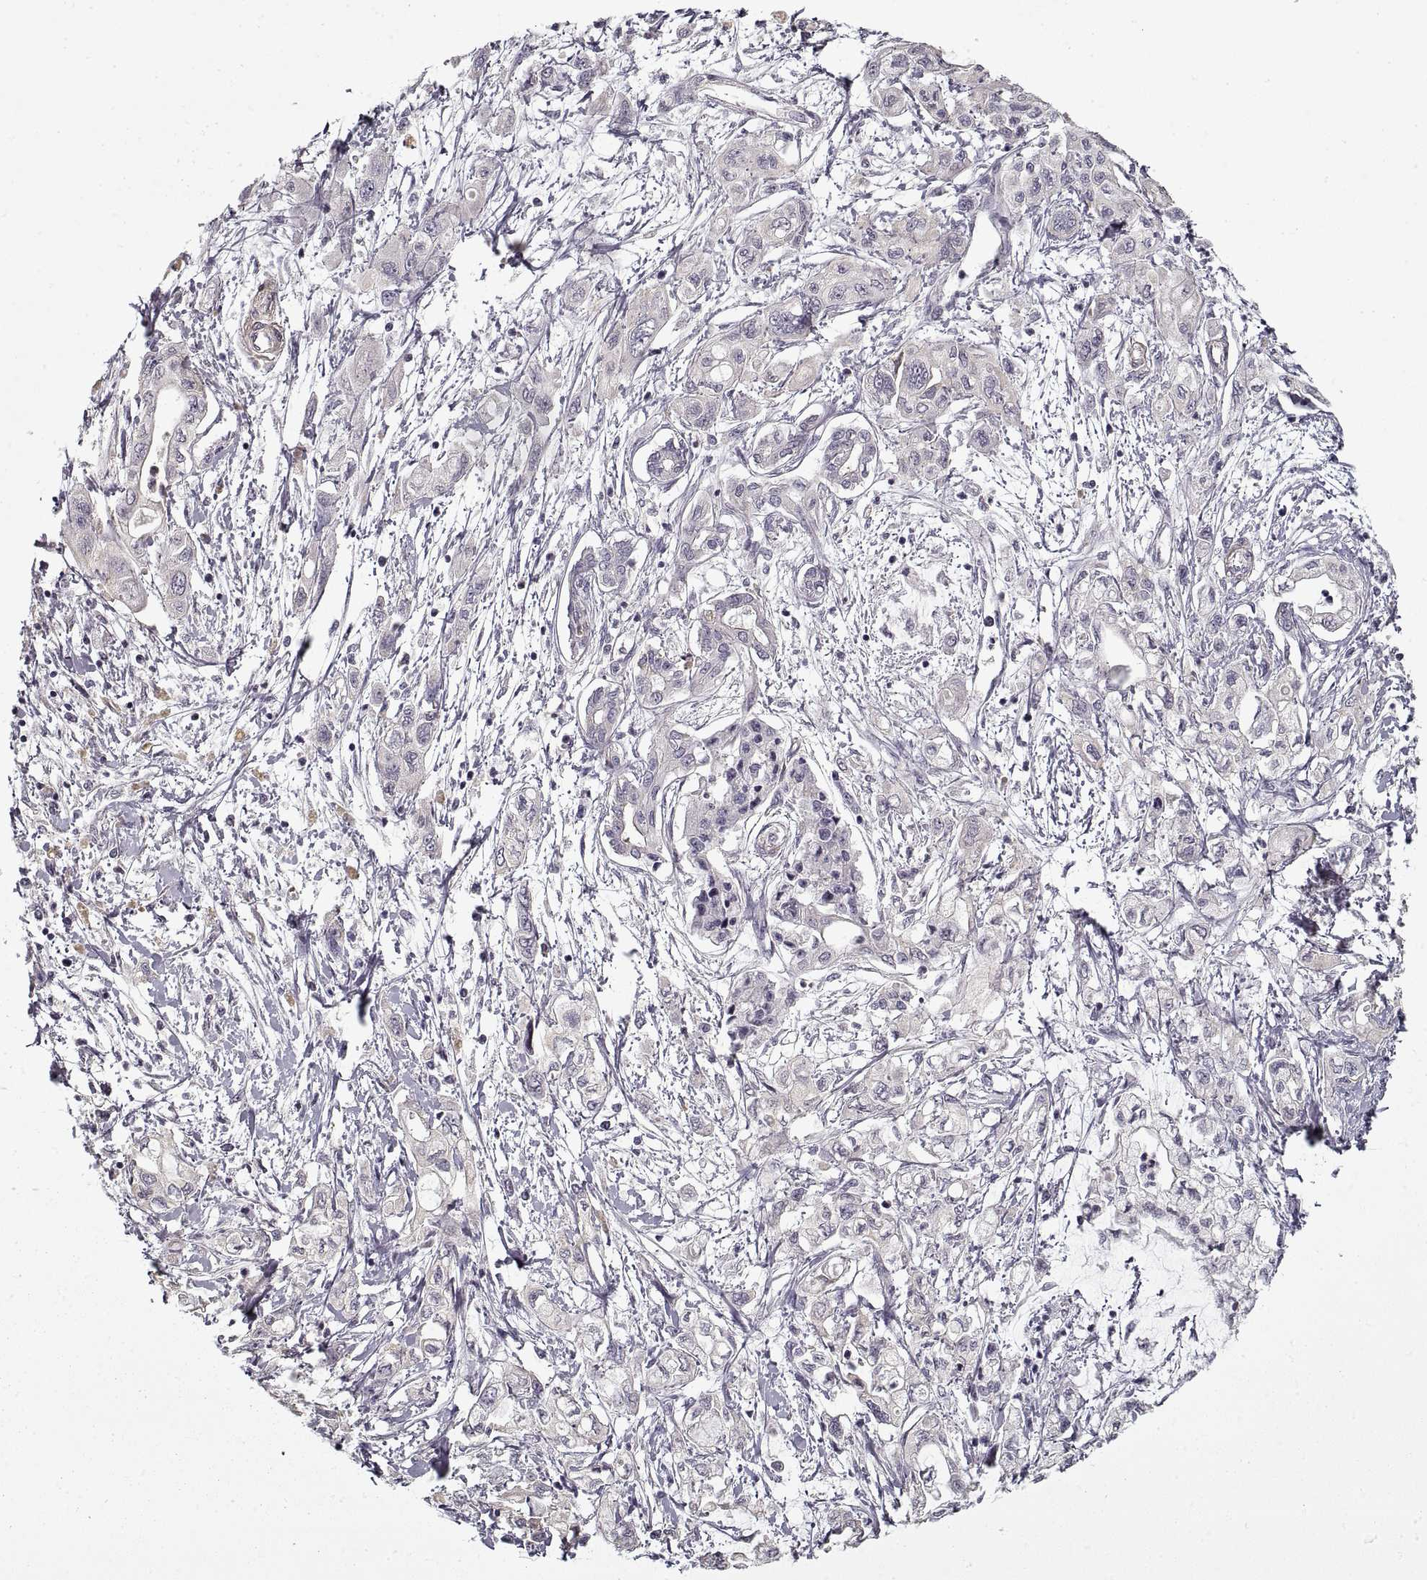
{"staining": {"intensity": "negative", "quantity": "none", "location": "none"}, "tissue": "pancreatic cancer", "cell_type": "Tumor cells", "image_type": "cancer", "snomed": [{"axis": "morphology", "description": "Adenocarcinoma, NOS"}, {"axis": "topography", "description": "Pancreas"}], "caption": "This image is of pancreatic adenocarcinoma stained with IHC to label a protein in brown with the nuclei are counter-stained blue. There is no positivity in tumor cells. (DAB (3,3'-diaminobenzidine) immunohistochemistry (IHC) with hematoxylin counter stain).", "gene": "LAMB2", "patient": {"sex": "male", "age": 54}}